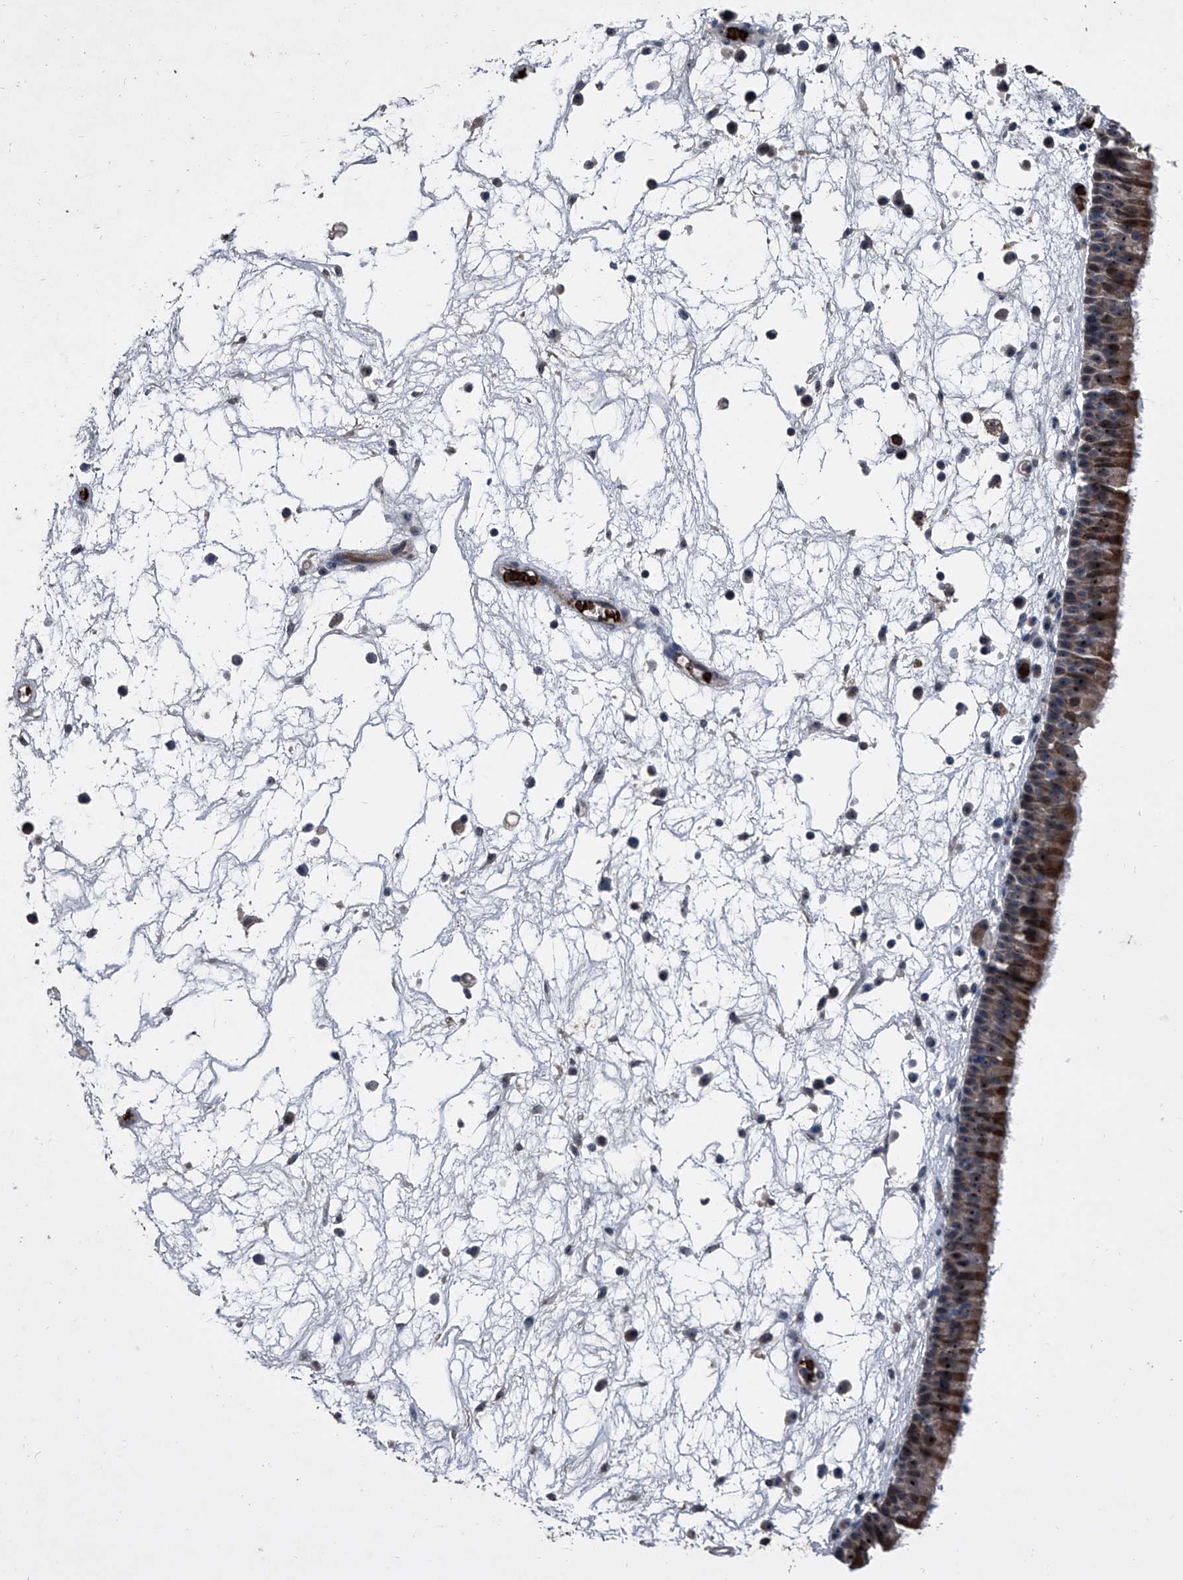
{"staining": {"intensity": "moderate", "quantity": "25%-75%", "location": "cytoplasmic/membranous,nuclear"}, "tissue": "nasopharynx", "cell_type": "Respiratory epithelial cells", "image_type": "normal", "snomed": [{"axis": "morphology", "description": "Normal tissue, NOS"}, {"axis": "morphology", "description": "Inflammation, NOS"}, {"axis": "morphology", "description": "Malignant melanoma, Metastatic site"}, {"axis": "topography", "description": "Nasopharynx"}], "caption": "This is a histology image of IHC staining of benign nasopharynx, which shows moderate staining in the cytoplasmic/membranous,nuclear of respiratory epithelial cells.", "gene": "CEP85L", "patient": {"sex": "male", "age": 70}}